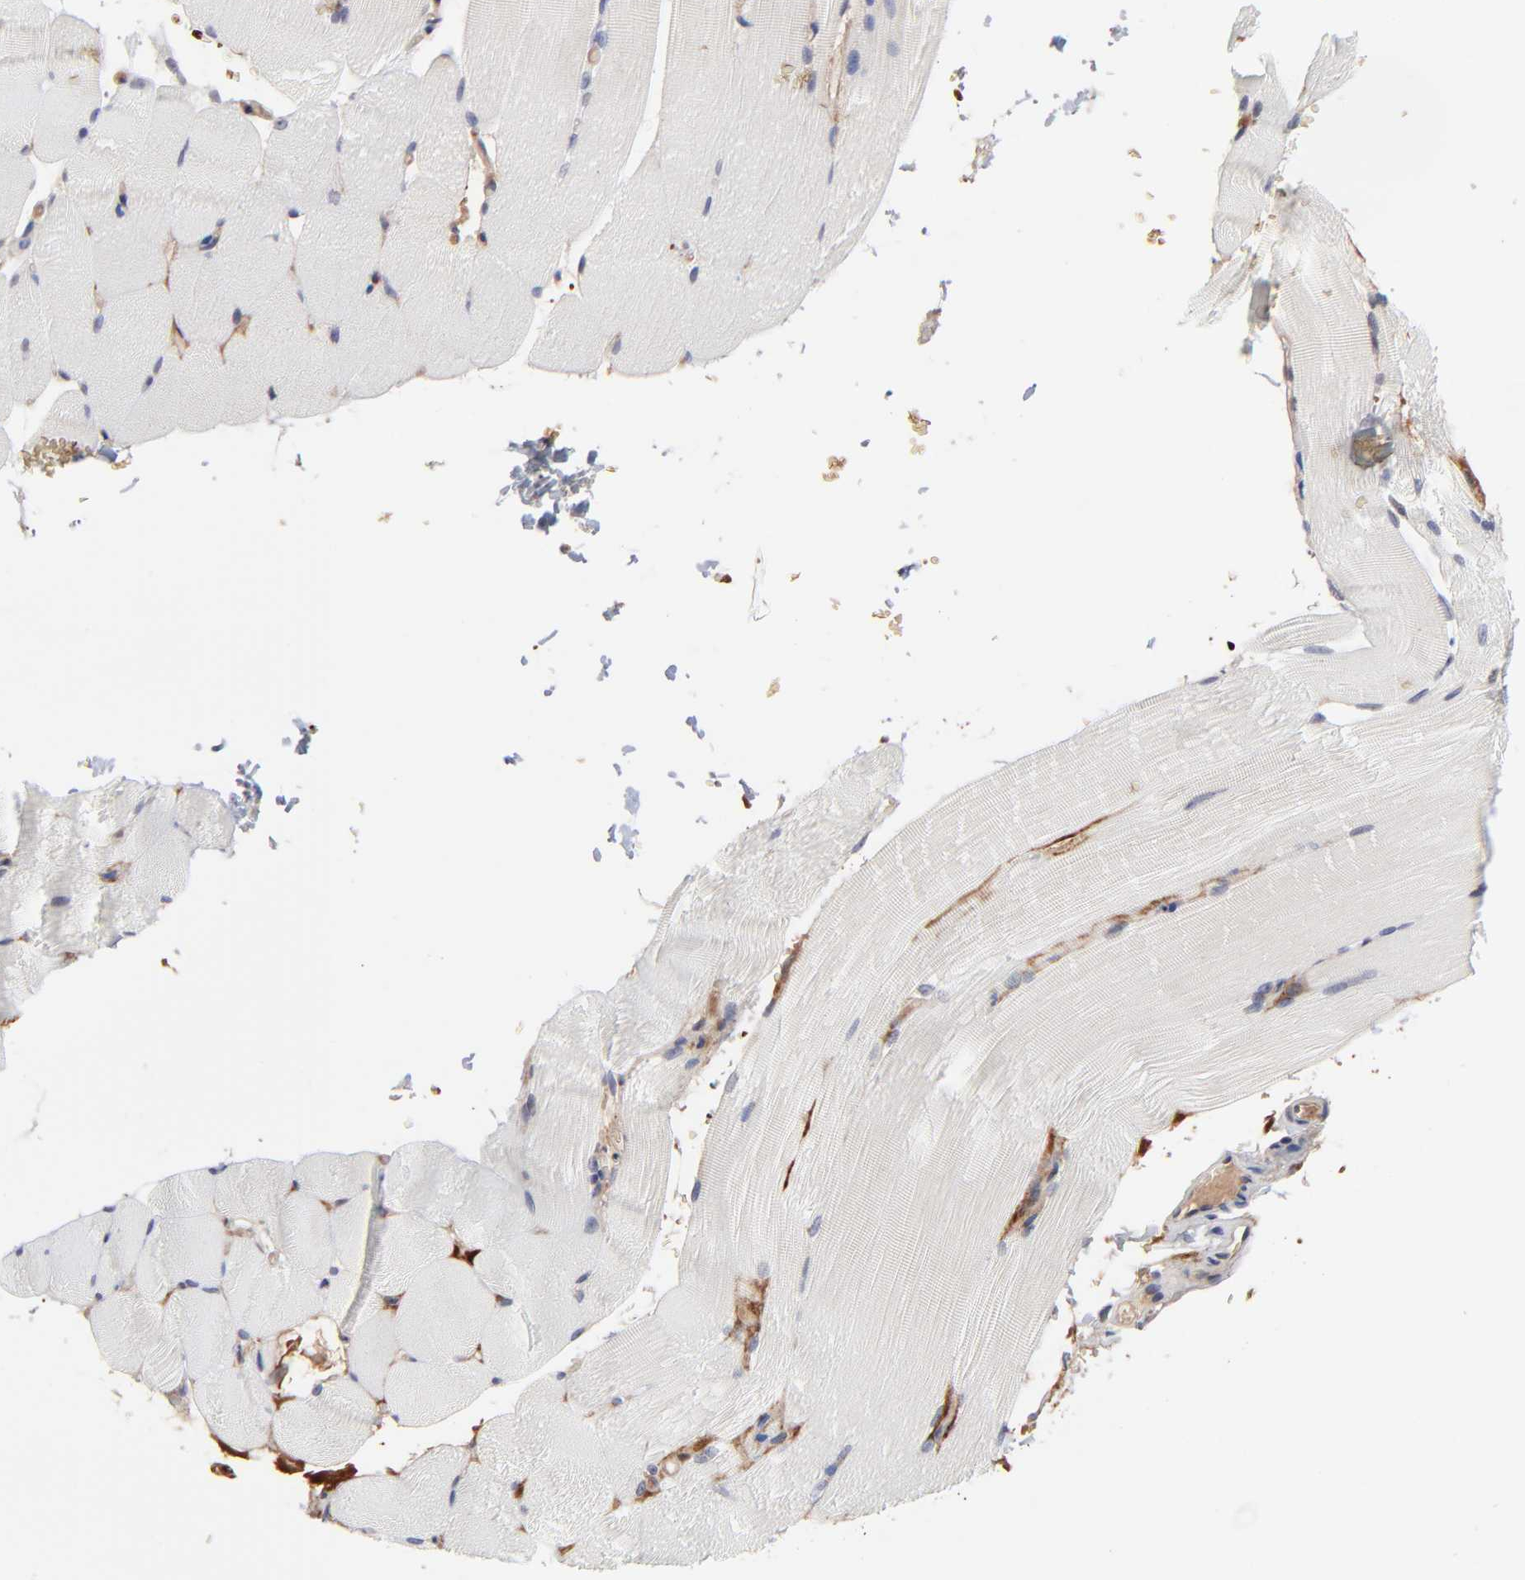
{"staining": {"intensity": "weak", "quantity": "<25%", "location": "nuclear"}, "tissue": "skeletal muscle", "cell_type": "Myocytes", "image_type": "normal", "snomed": [{"axis": "morphology", "description": "Normal tissue, NOS"}, {"axis": "topography", "description": "Skeletal muscle"}], "caption": "An image of skeletal muscle stained for a protein reveals no brown staining in myocytes.", "gene": "CASP10", "patient": {"sex": "female", "age": 37}}